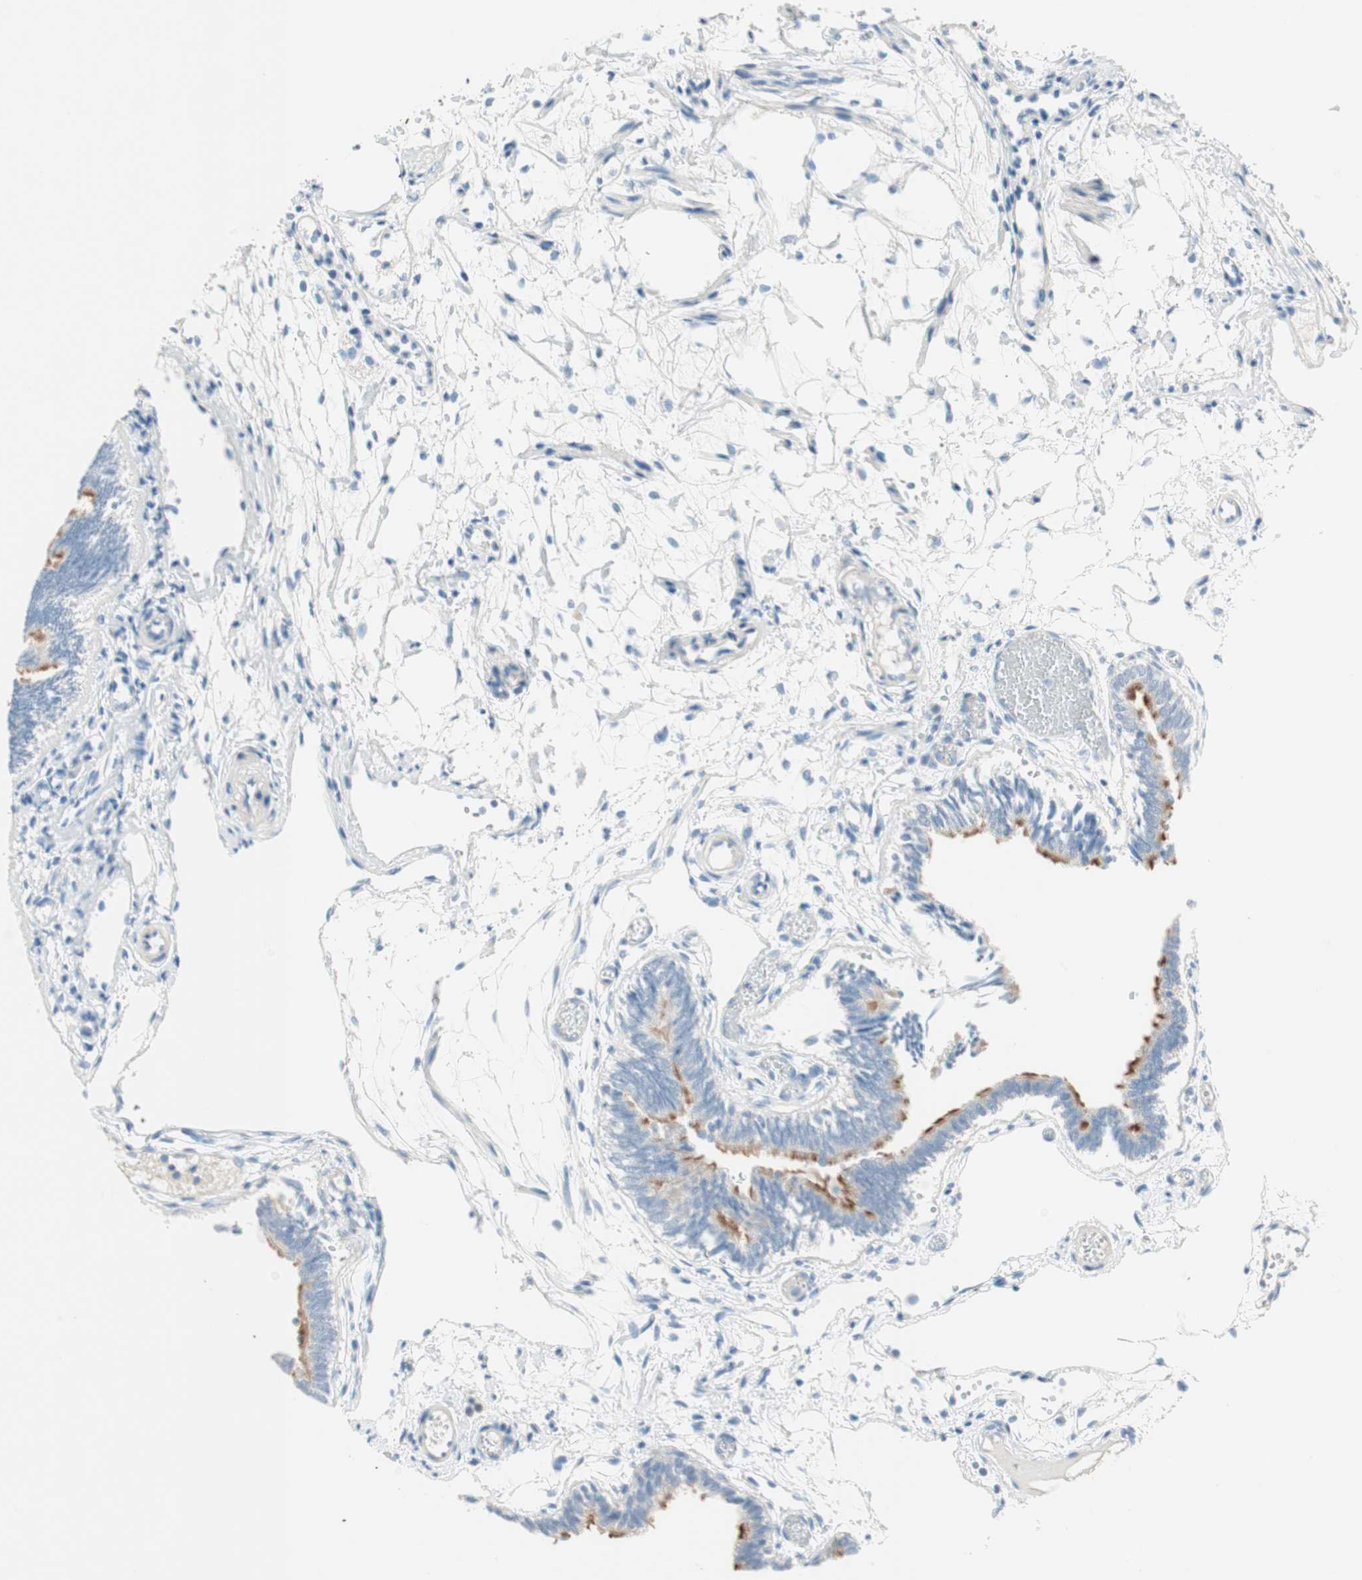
{"staining": {"intensity": "strong", "quantity": "<25%", "location": "cytoplasmic/membranous"}, "tissue": "fallopian tube", "cell_type": "Glandular cells", "image_type": "normal", "snomed": [{"axis": "morphology", "description": "Normal tissue, NOS"}, {"axis": "topography", "description": "Fallopian tube"}], "caption": "DAB immunohistochemical staining of benign fallopian tube exhibits strong cytoplasmic/membranous protein expression in about <25% of glandular cells. (DAB IHC with brightfield microscopy, high magnification).", "gene": "SULT1C2", "patient": {"sex": "female", "age": 29}}